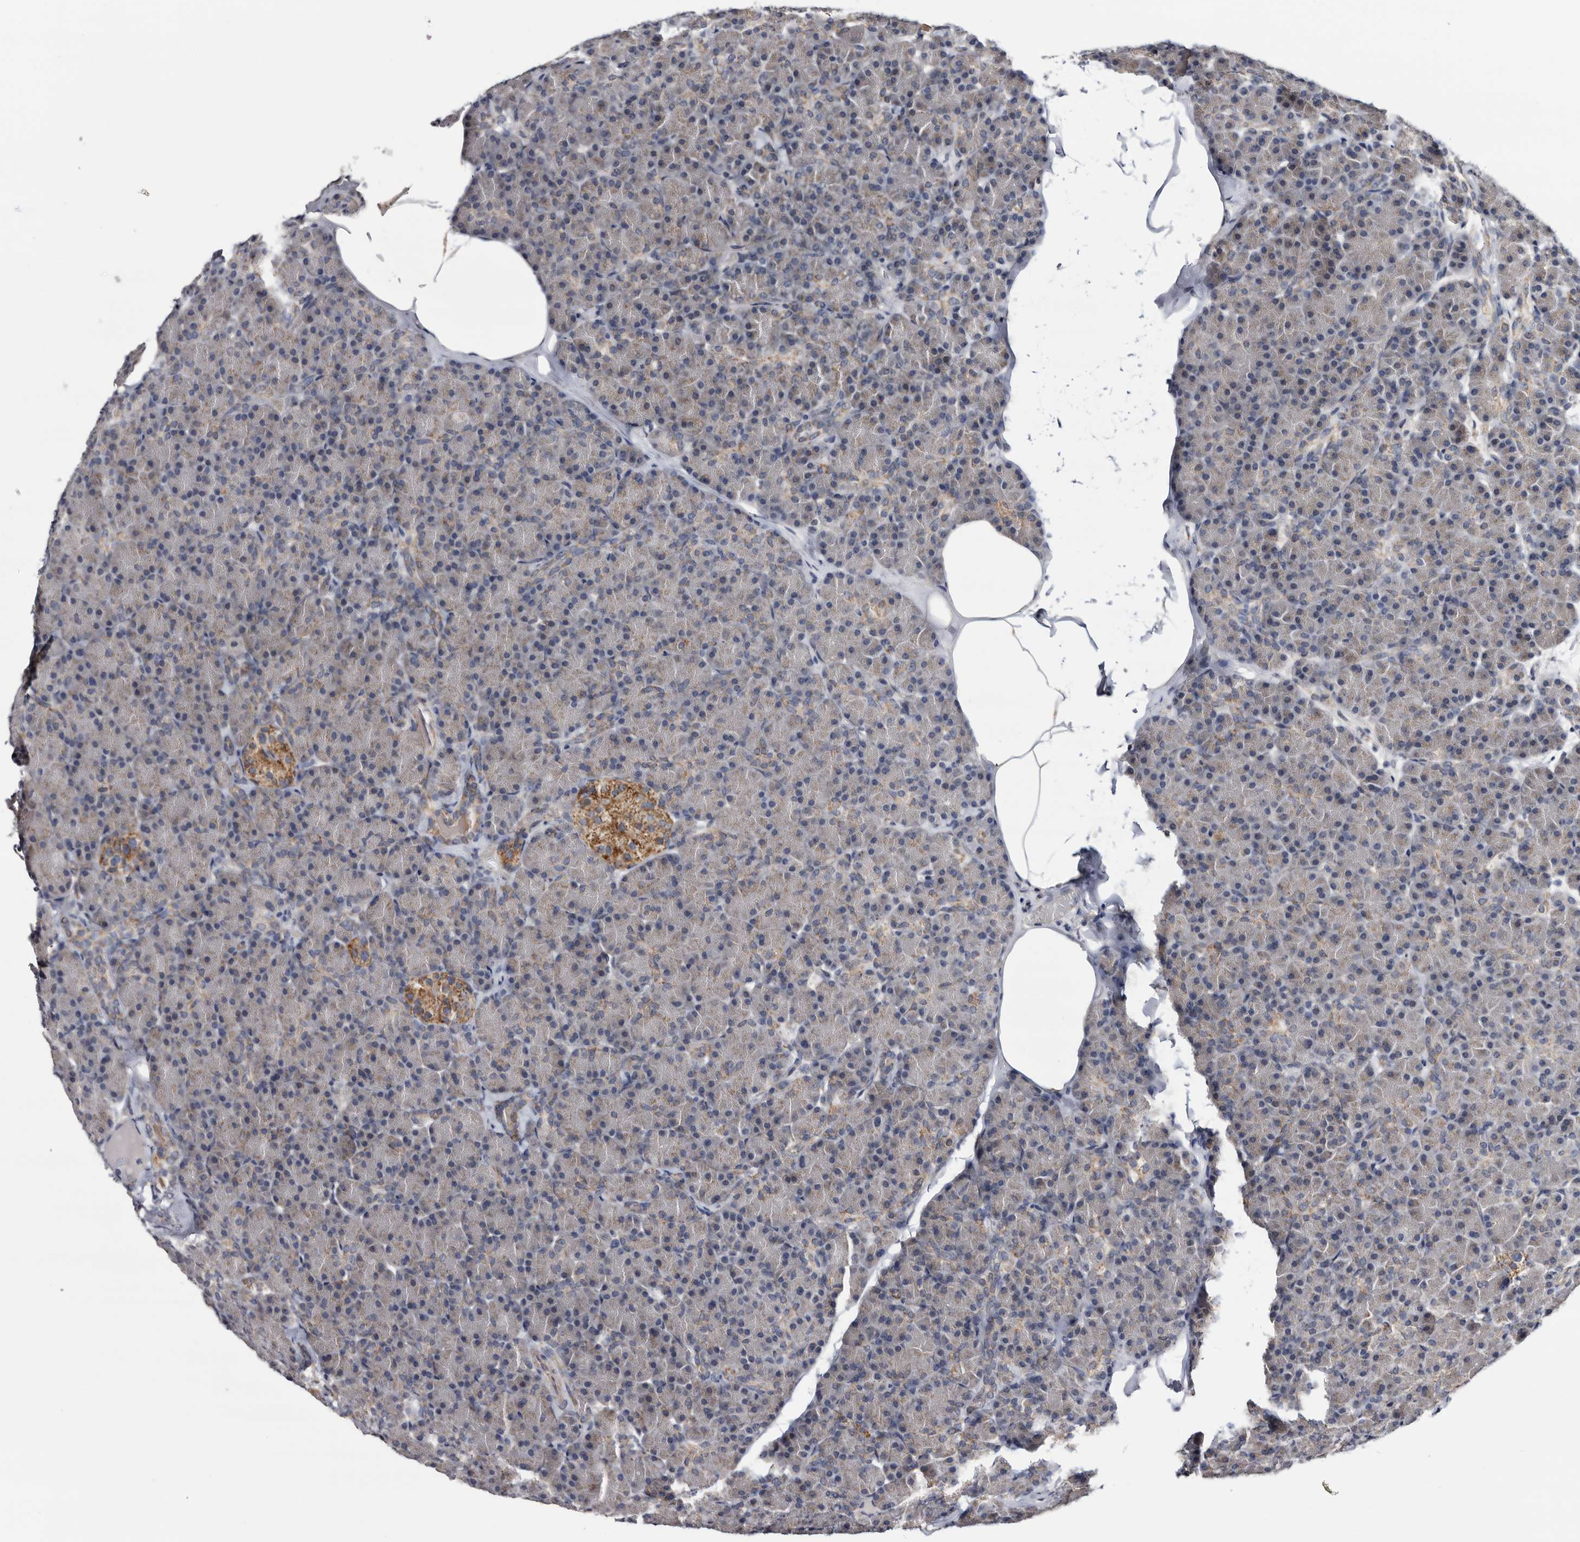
{"staining": {"intensity": "weak", "quantity": "25%-75%", "location": "cytoplasmic/membranous"}, "tissue": "pancreas", "cell_type": "Exocrine glandular cells", "image_type": "normal", "snomed": [{"axis": "morphology", "description": "Normal tissue, NOS"}, {"axis": "topography", "description": "Pancreas"}], "caption": "Pancreas stained with immunohistochemistry demonstrates weak cytoplasmic/membranous expression in approximately 25%-75% of exocrine glandular cells.", "gene": "ARMCX2", "patient": {"sex": "female", "age": 43}}